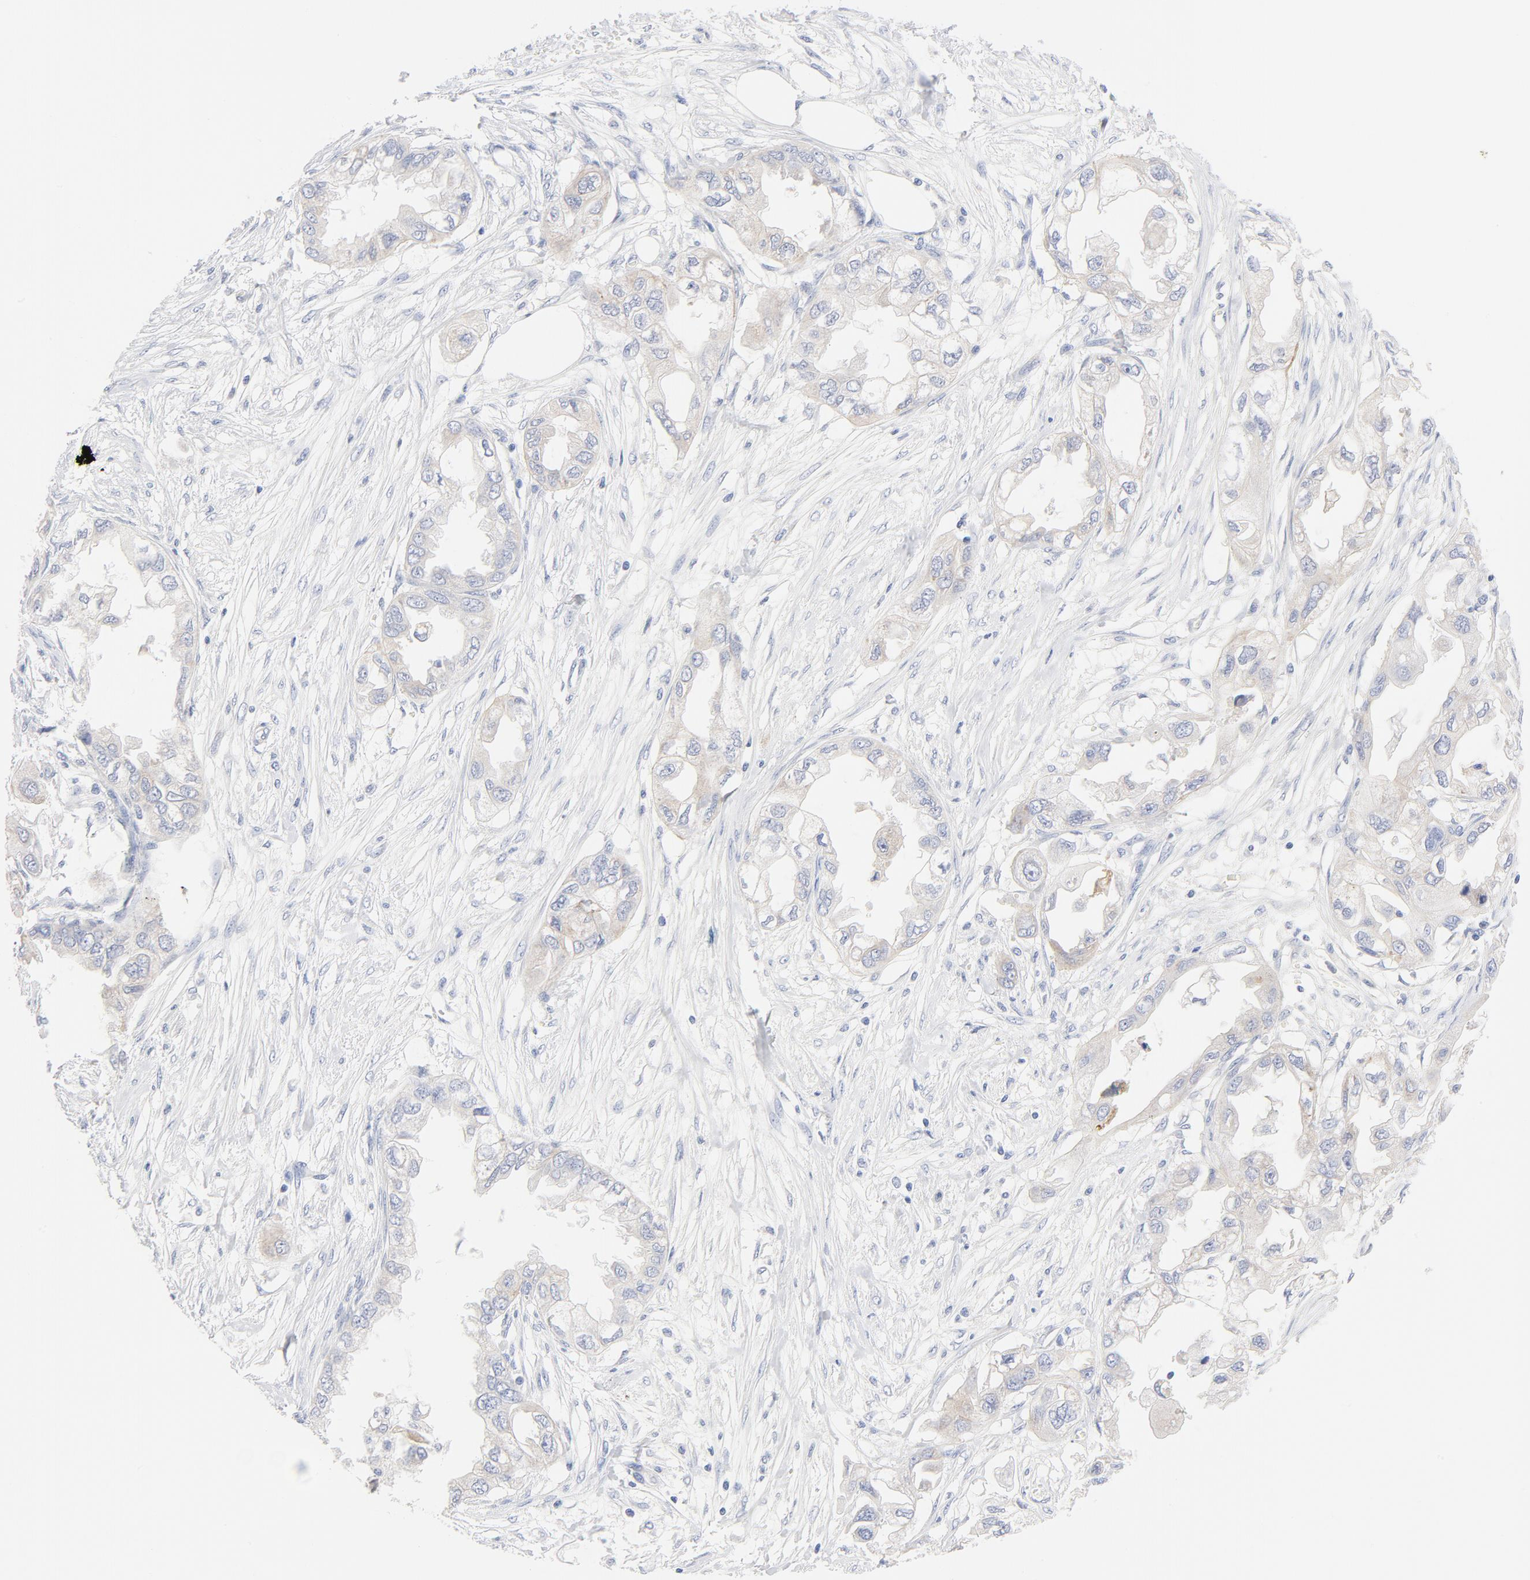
{"staining": {"intensity": "weak", "quantity": "25%-75%", "location": "cytoplasmic/membranous"}, "tissue": "endometrial cancer", "cell_type": "Tumor cells", "image_type": "cancer", "snomed": [{"axis": "morphology", "description": "Adenocarcinoma, NOS"}, {"axis": "topography", "description": "Endometrium"}], "caption": "A high-resolution image shows IHC staining of adenocarcinoma (endometrial), which demonstrates weak cytoplasmic/membranous staining in approximately 25%-75% of tumor cells.", "gene": "FGFR3", "patient": {"sex": "female", "age": 67}}